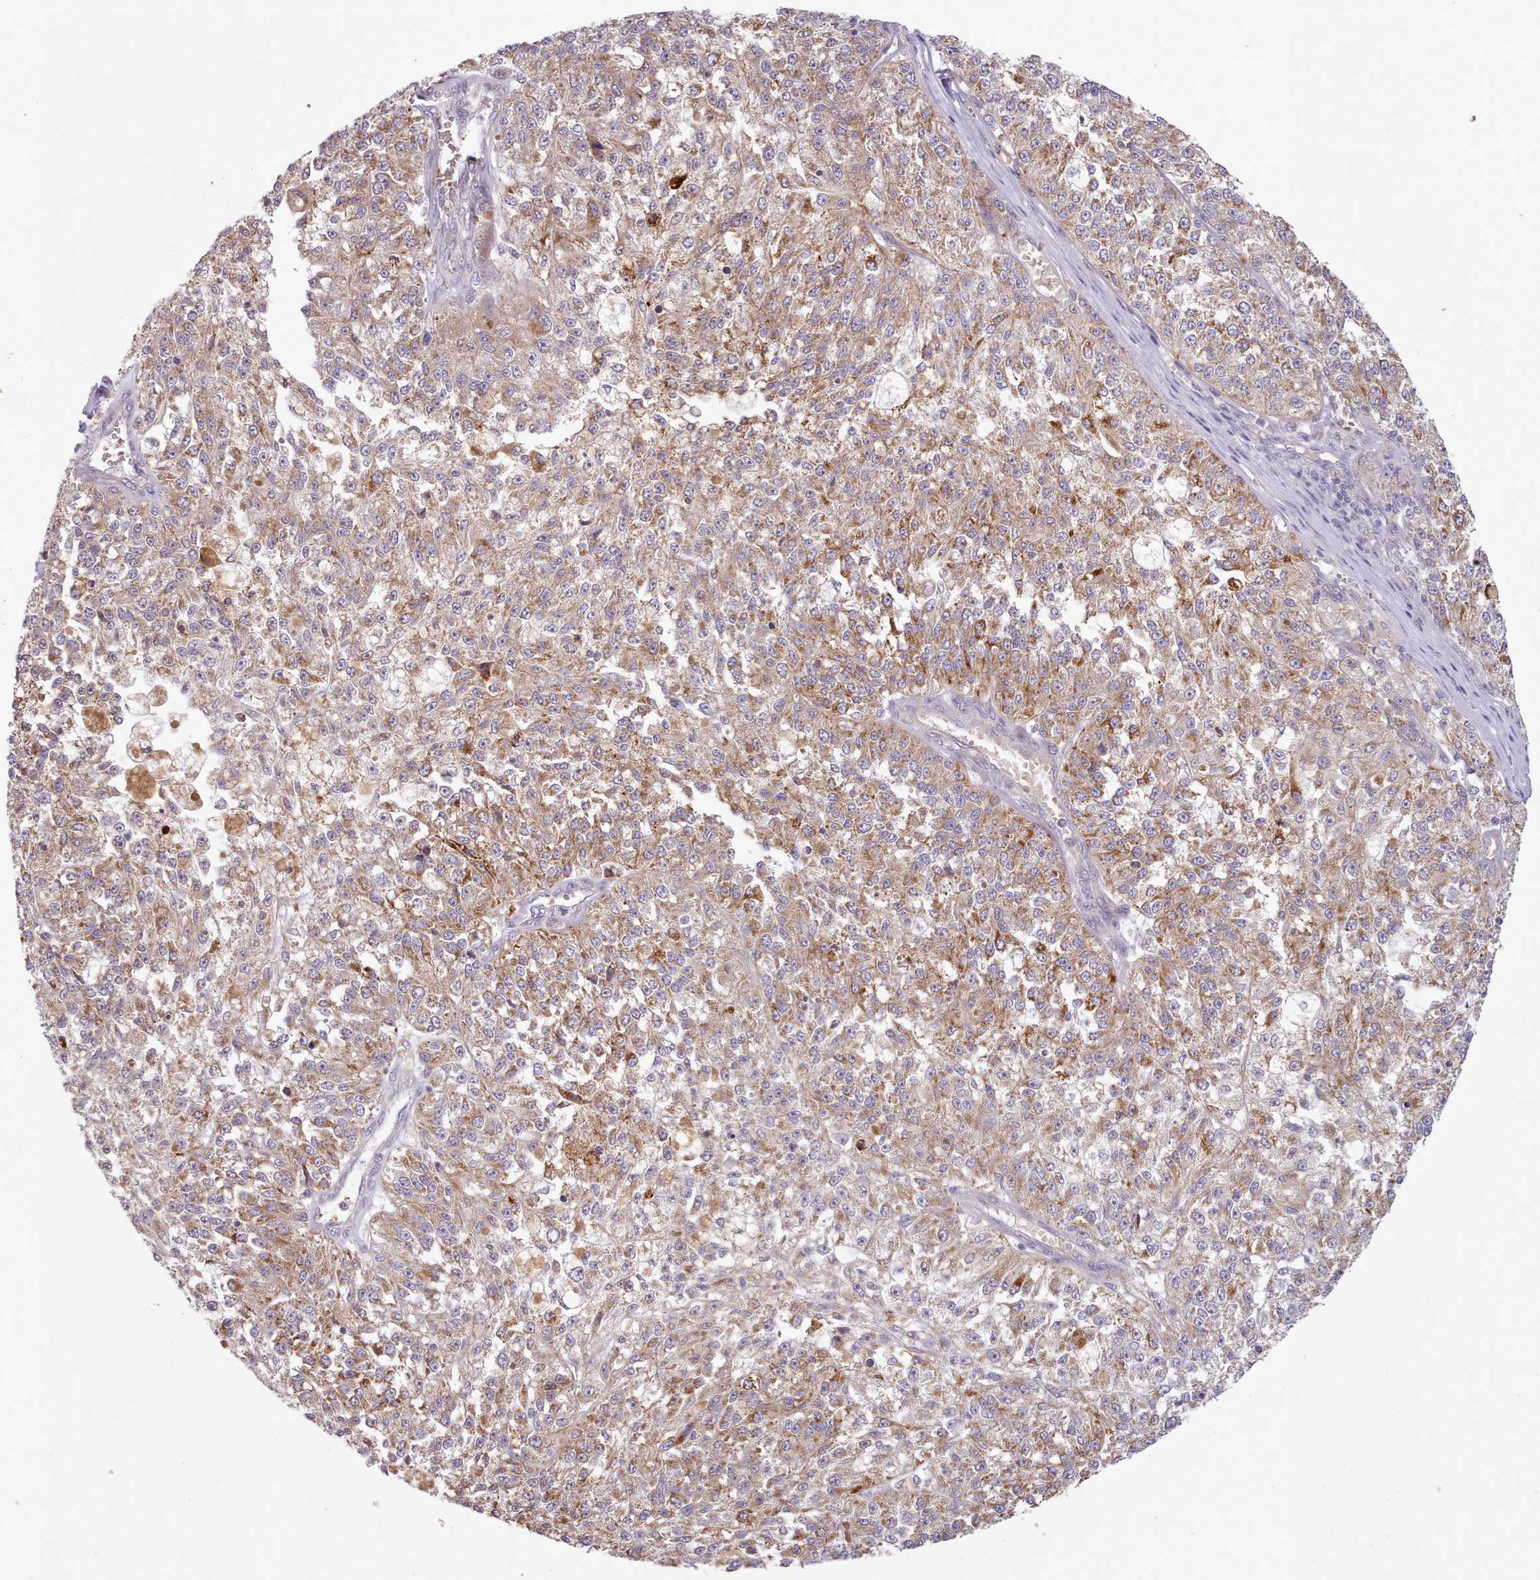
{"staining": {"intensity": "moderate", "quantity": ">75%", "location": "cytoplasmic/membranous"}, "tissue": "melanoma", "cell_type": "Tumor cells", "image_type": "cancer", "snomed": [{"axis": "morphology", "description": "Malignant melanoma, NOS"}, {"axis": "topography", "description": "Skin"}], "caption": "Moderate cytoplasmic/membranous protein expression is appreciated in about >75% of tumor cells in melanoma.", "gene": "LAPTM5", "patient": {"sex": "female", "age": 64}}